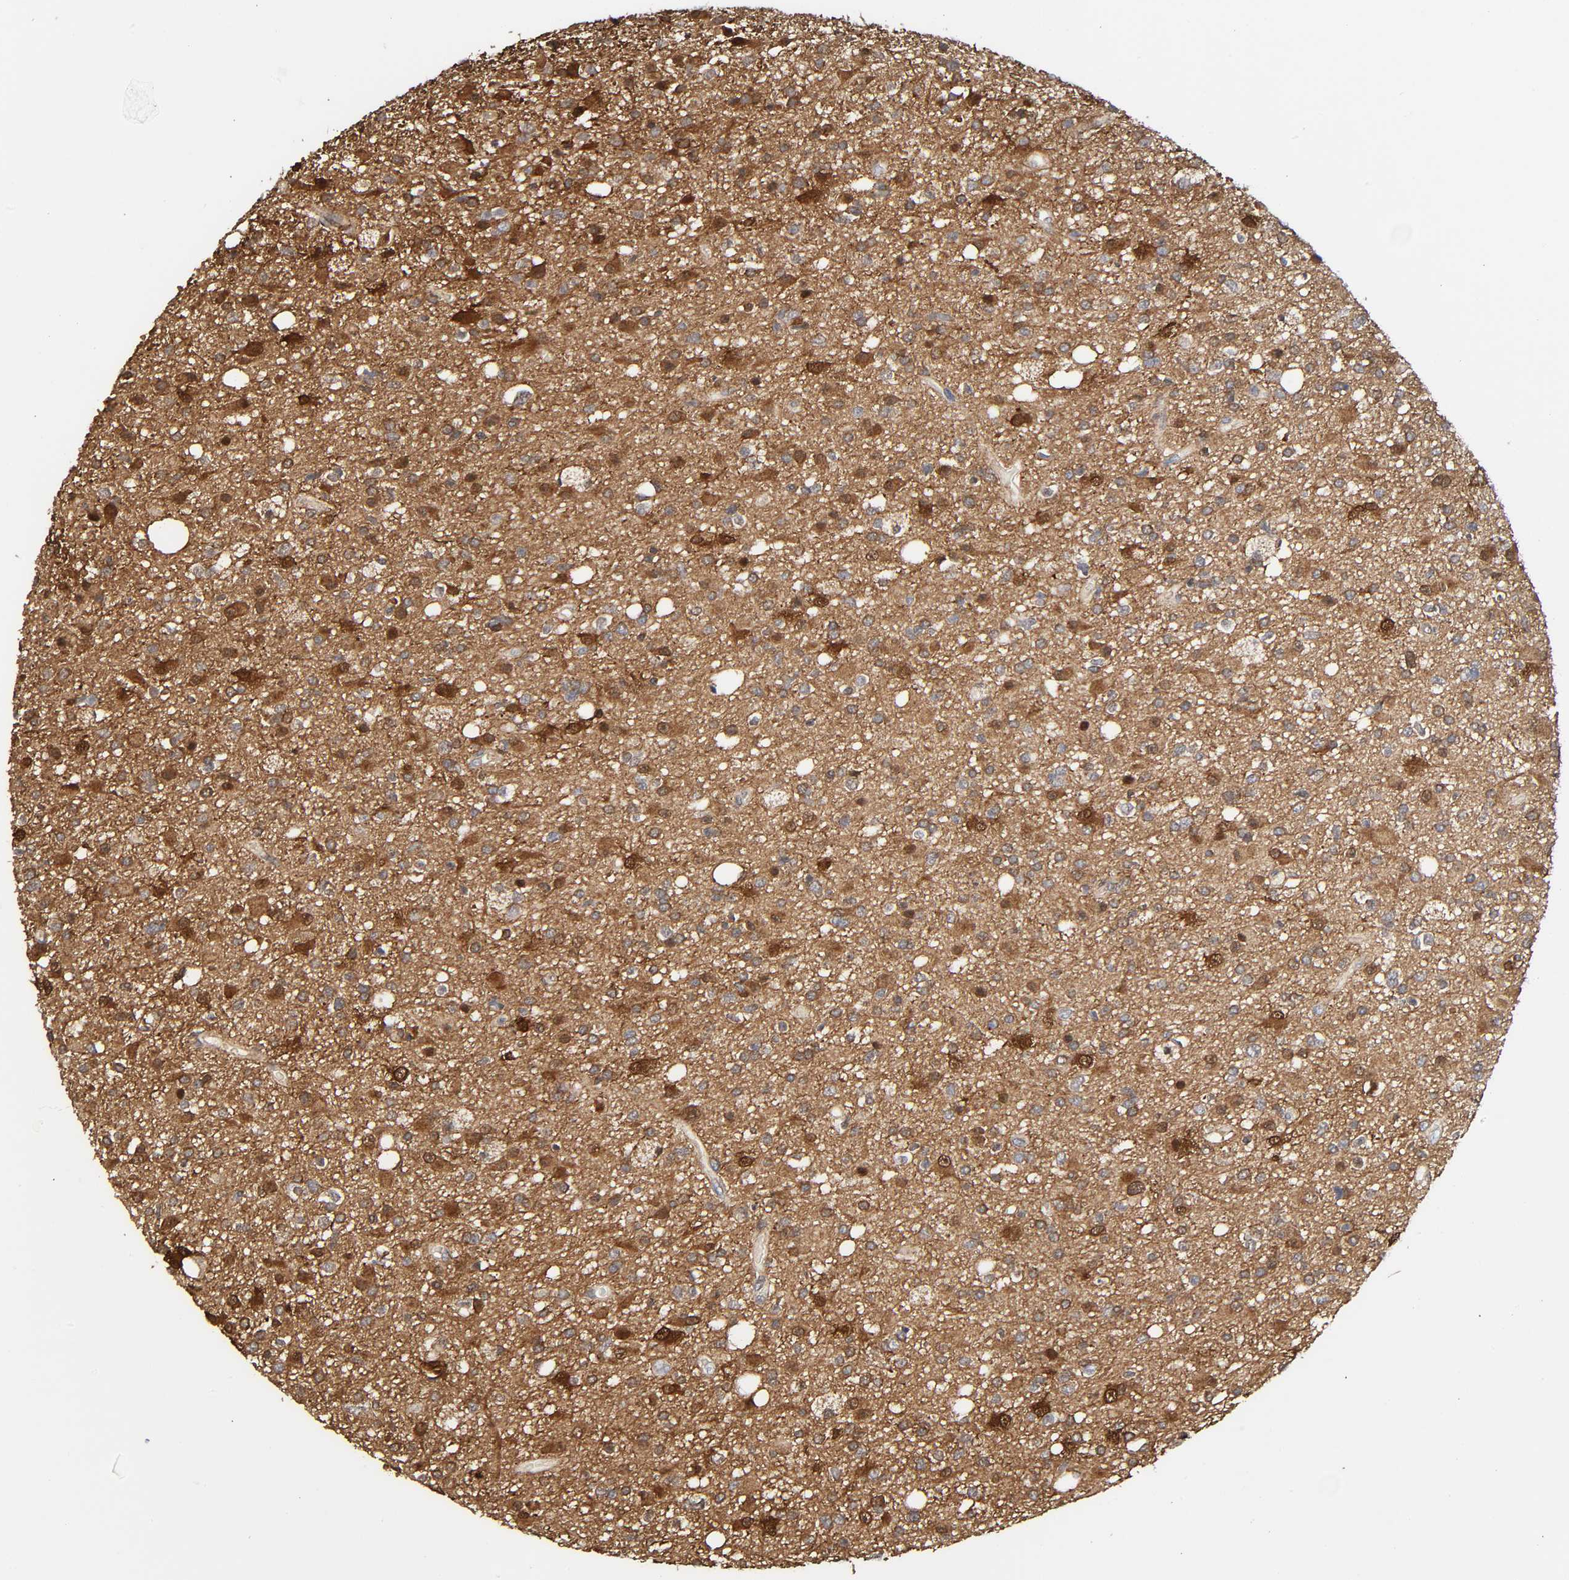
{"staining": {"intensity": "moderate", "quantity": "25%-75%", "location": "cytoplasmic/membranous,nuclear"}, "tissue": "glioma", "cell_type": "Tumor cells", "image_type": "cancer", "snomed": [{"axis": "morphology", "description": "Glioma, malignant, High grade"}, {"axis": "topography", "description": "Brain"}], "caption": "Immunohistochemistry (IHC) histopathology image of high-grade glioma (malignant) stained for a protein (brown), which demonstrates medium levels of moderate cytoplasmic/membranous and nuclear staining in approximately 25%-75% of tumor cells.", "gene": "MAPK1", "patient": {"sex": "male", "age": 33}}